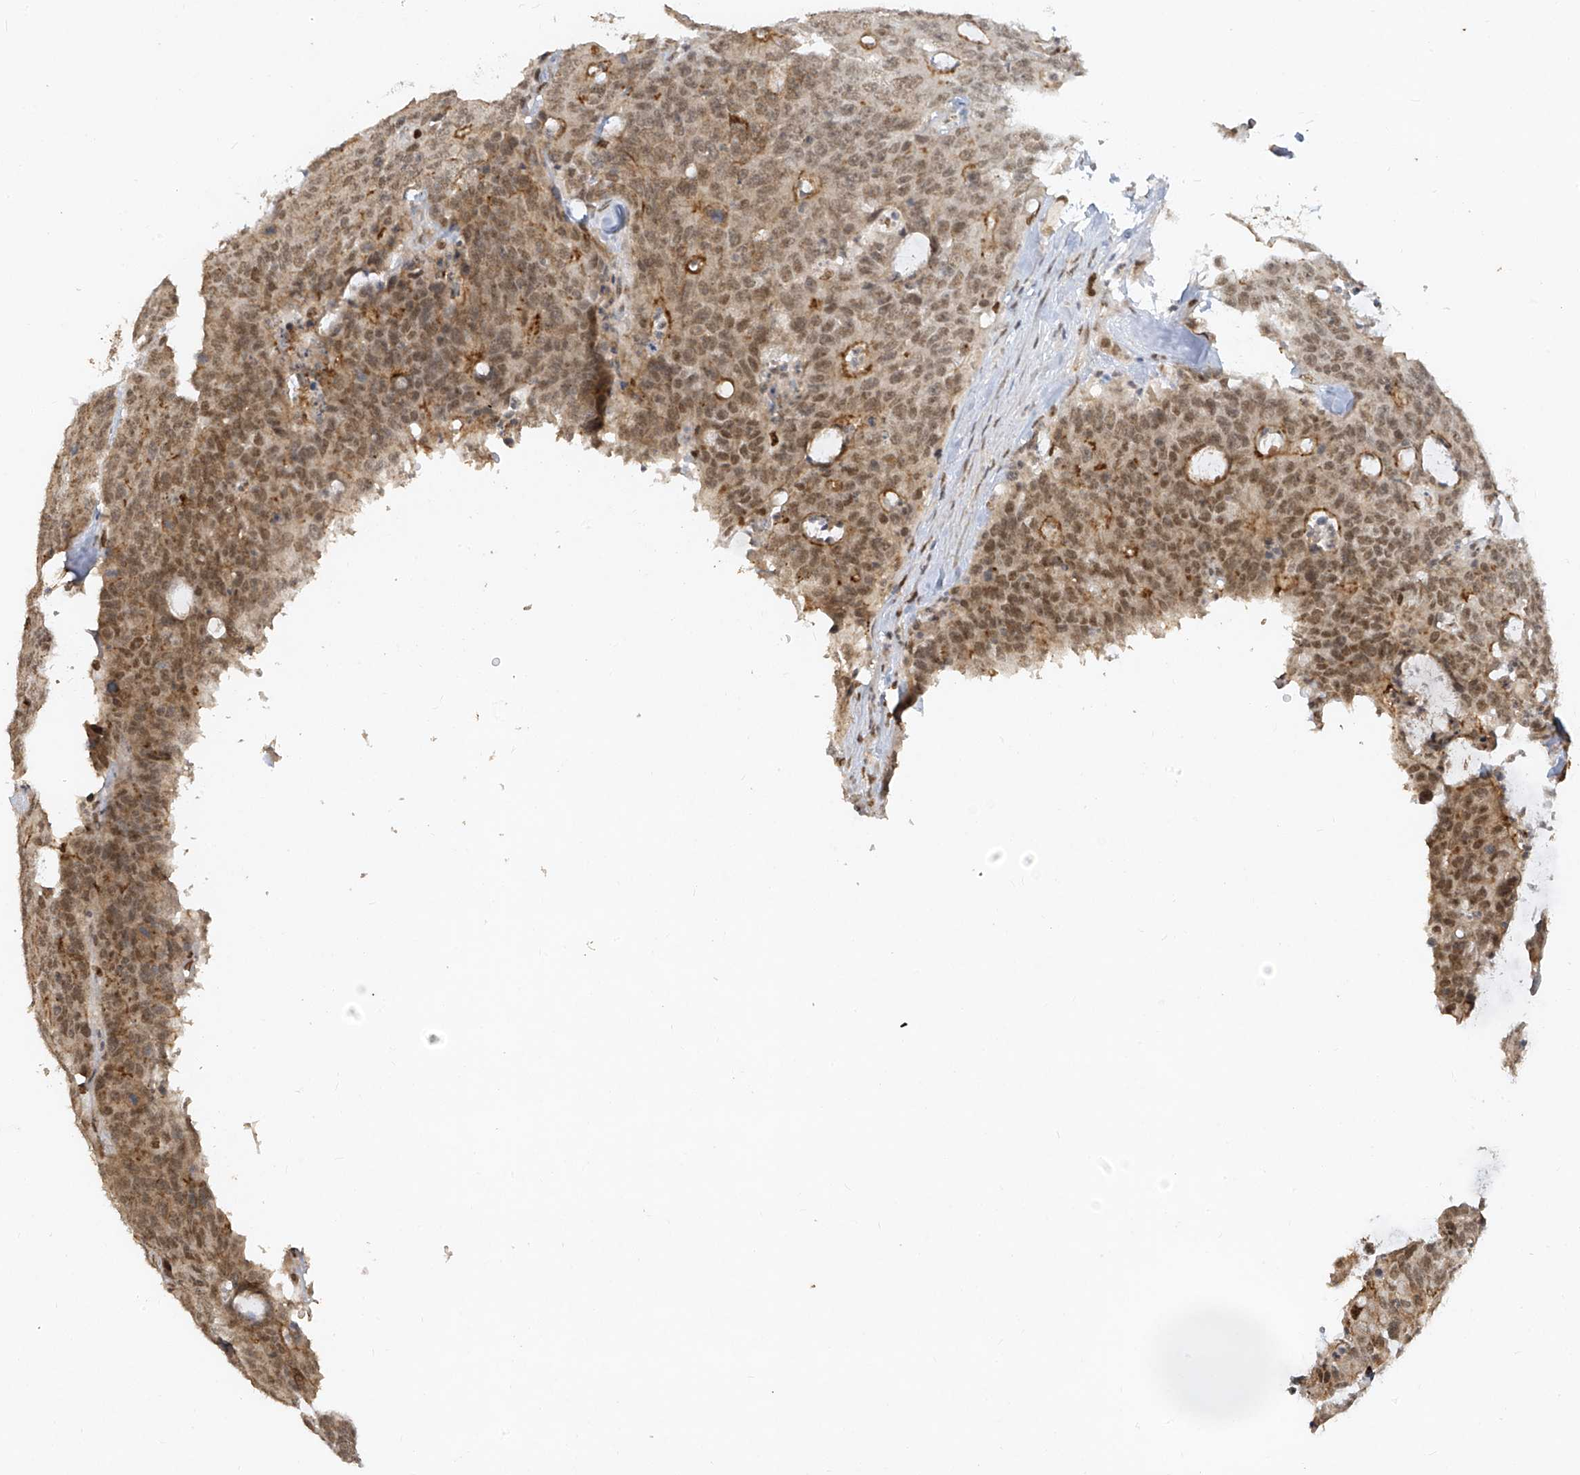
{"staining": {"intensity": "moderate", "quantity": ">75%", "location": "nuclear"}, "tissue": "colorectal cancer", "cell_type": "Tumor cells", "image_type": "cancer", "snomed": [{"axis": "morphology", "description": "Adenocarcinoma, NOS"}, {"axis": "topography", "description": "Colon"}], "caption": "High-magnification brightfield microscopy of colorectal adenocarcinoma stained with DAB (brown) and counterstained with hematoxylin (blue). tumor cells exhibit moderate nuclear expression is seen in about>75% of cells.", "gene": "ATRIP", "patient": {"sex": "female", "age": 86}}